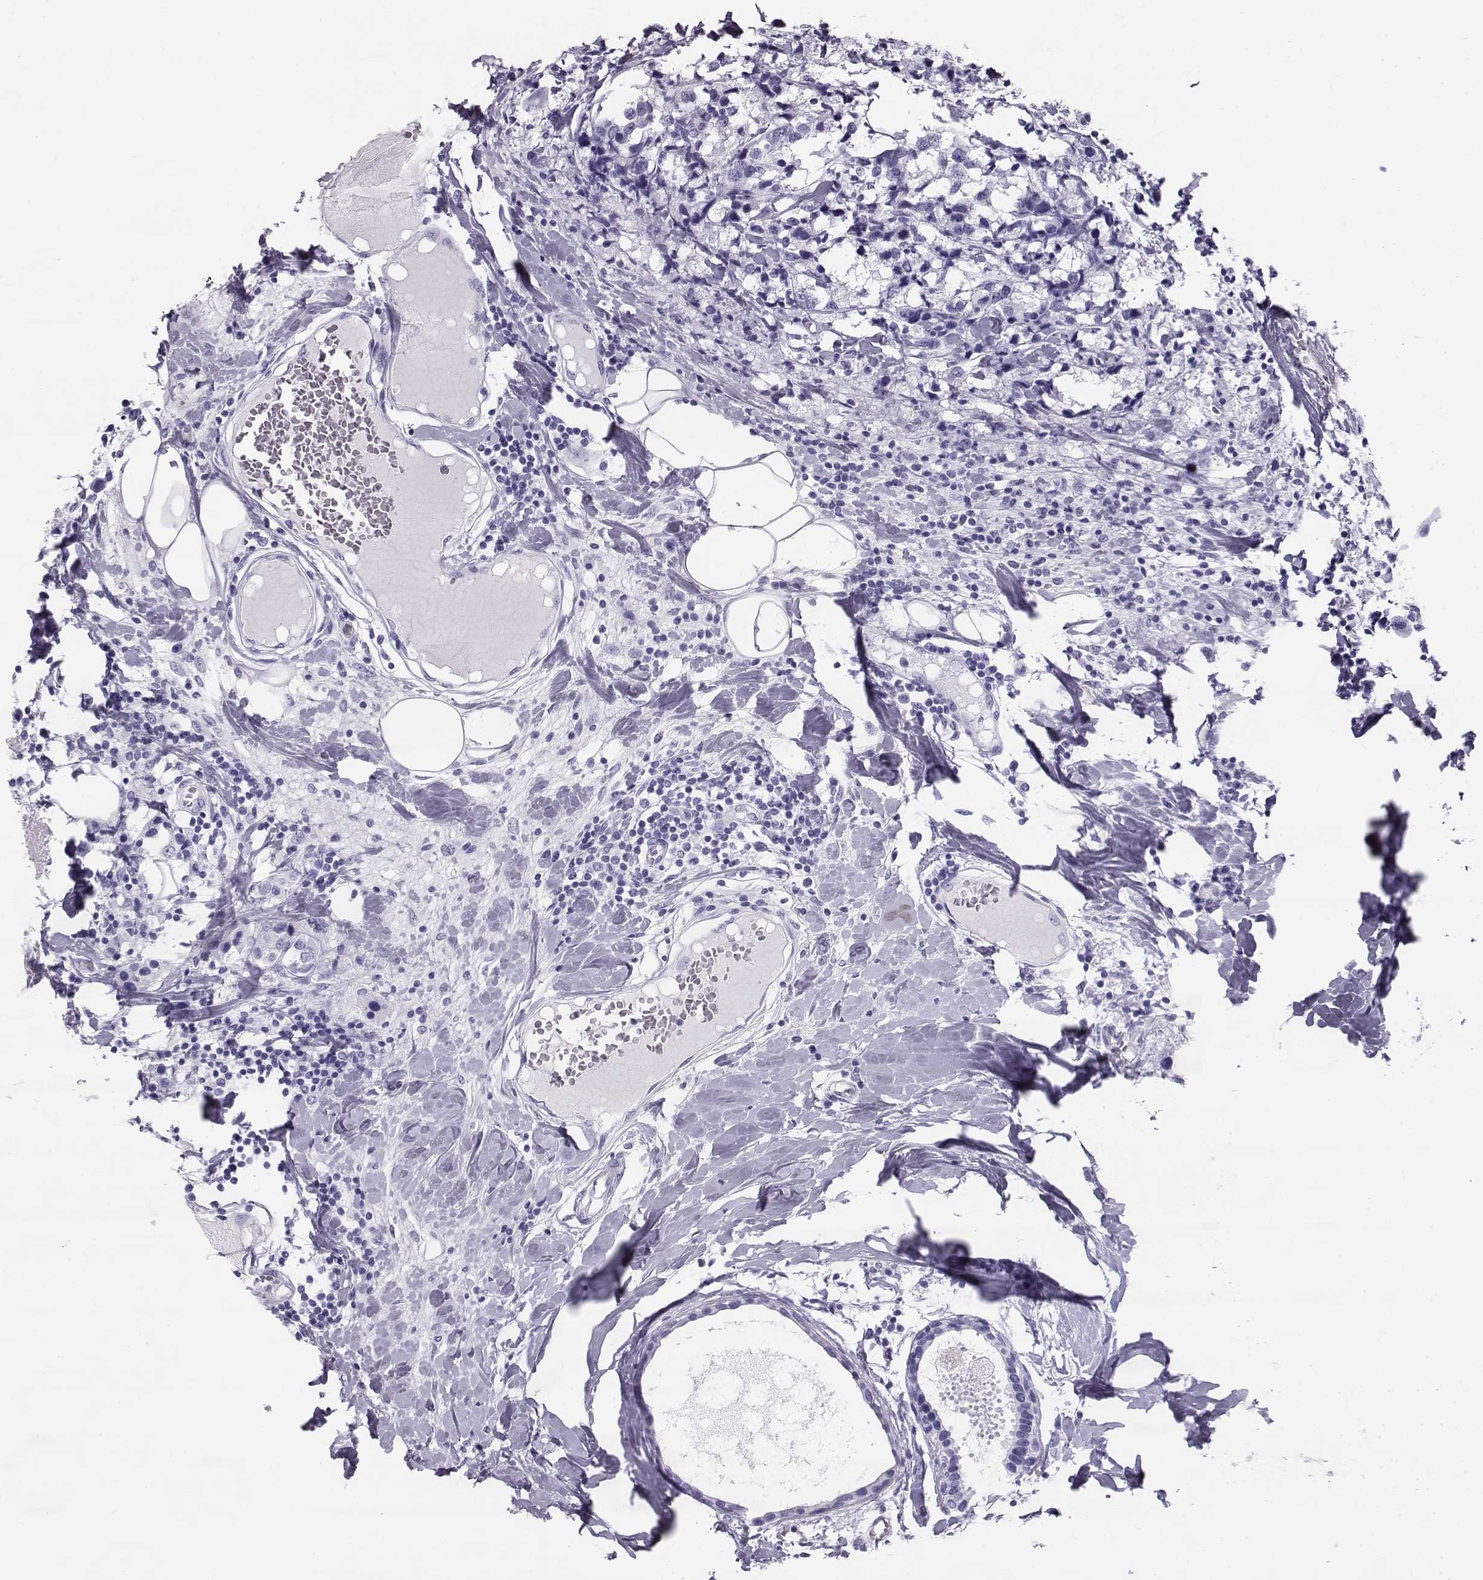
{"staining": {"intensity": "negative", "quantity": "none", "location": "none"}, "tissue": "breast cancer", "cell_type": "Tumor cells", "image_type": "cancer", "snomed": [{"axis": "morphology", "description": "Lobular carcinoma"}, {"axis": "topography", "description": "Breast"}], "caption": "An image of human breast lobular carcinoma is negative for staining in tumor cells.", "gene": "RD3", "patient": {"sex": "female", "age": 59}}